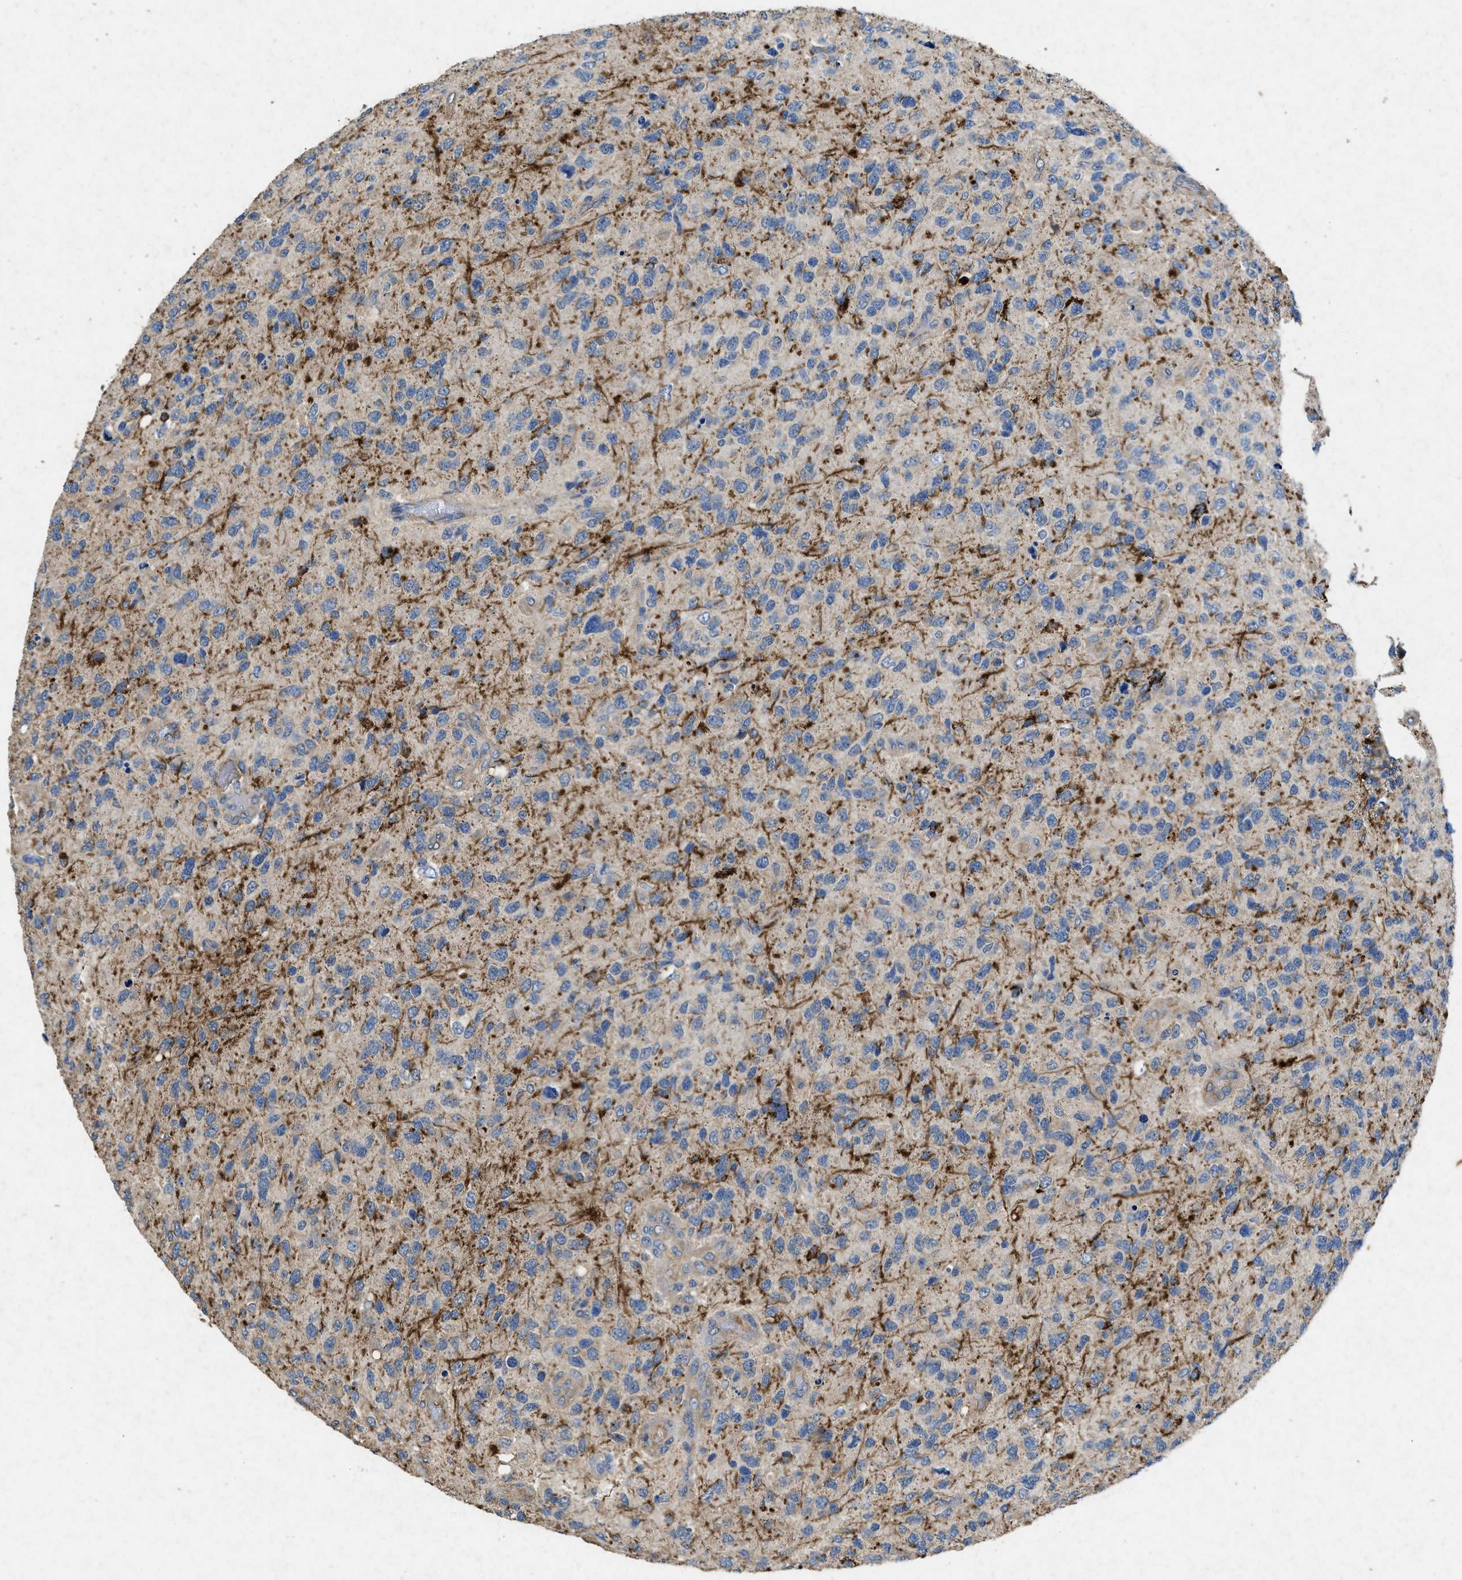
{"staining": {"intensity": "negative", "quantity": "none", "location": "none"}, "tissue": "glioma", "cell_type": "Tumor cells", "image_type": "cancer", "snomed": [{"axis": "morphology", "description": "Glioma, malignant, High grade"}, {"axis": "topography", "description": "Brain"}], "caption": "This is a micrograph of IHC staining of malignant glioma (high-grade), which shows no expression in tumor cells.", "gene": "CDK15", "patient": {"sex": "female", "age": 58}}